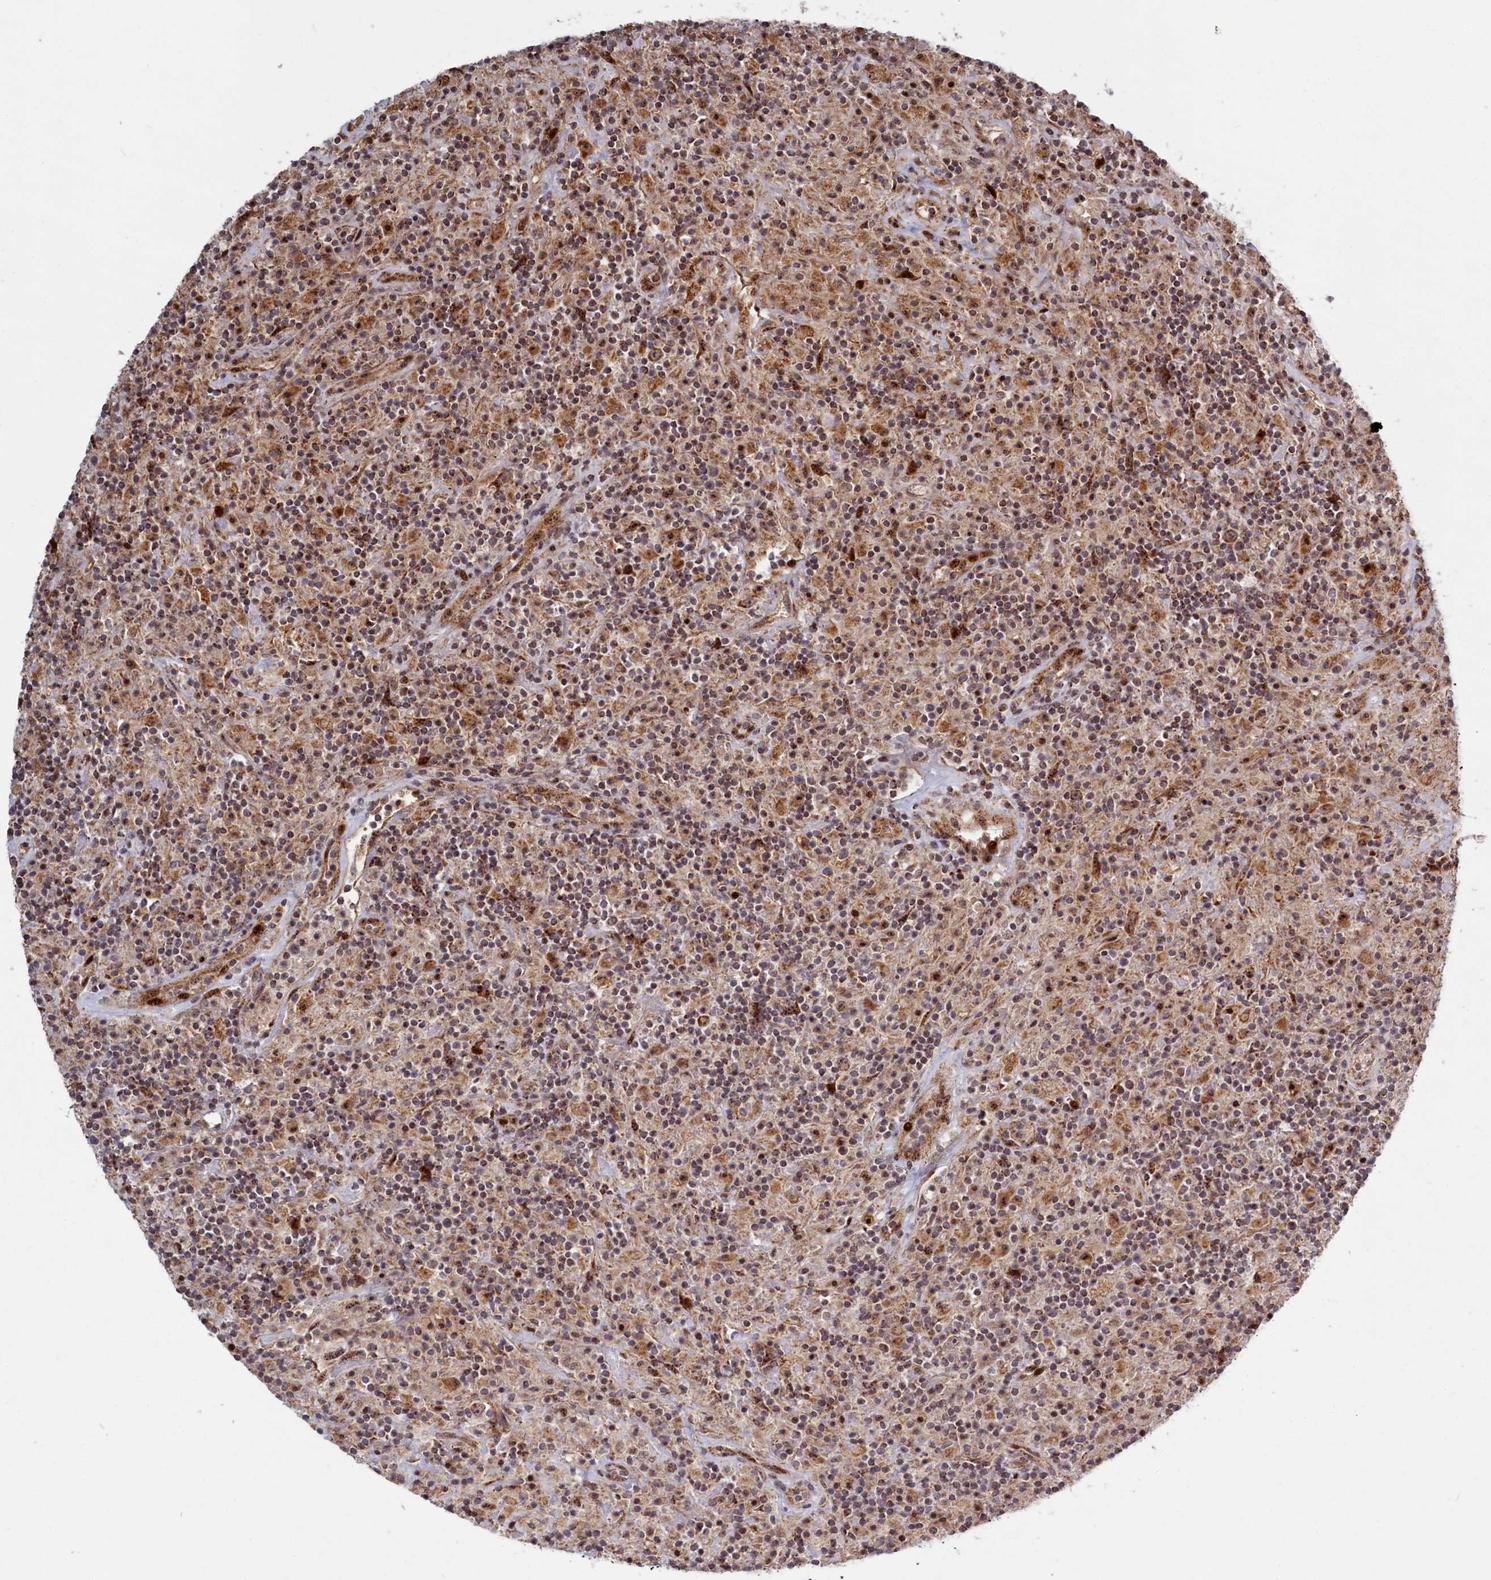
{"staining": {"intensity": "moderate", "quantity": ">75%", "location": "cytoplasmic/membranous"}, "tissue": "lymphoma", "cell_type": "Tumor cells", "image_type": "cancer", "snomed": [{"axis": "morphology", "description": "Hodgkin's disease, NOS"}, {"axis": "topography", "description": "Lymph node"}], "caption": "A medium amount of moderate cytoplasmic/membranous staining is appreciated in about >75% of tumor cells in Hodgkin's disease tissue.", "gene": "PLA2G10", "patient": {"sex": "male", "age": 70}}